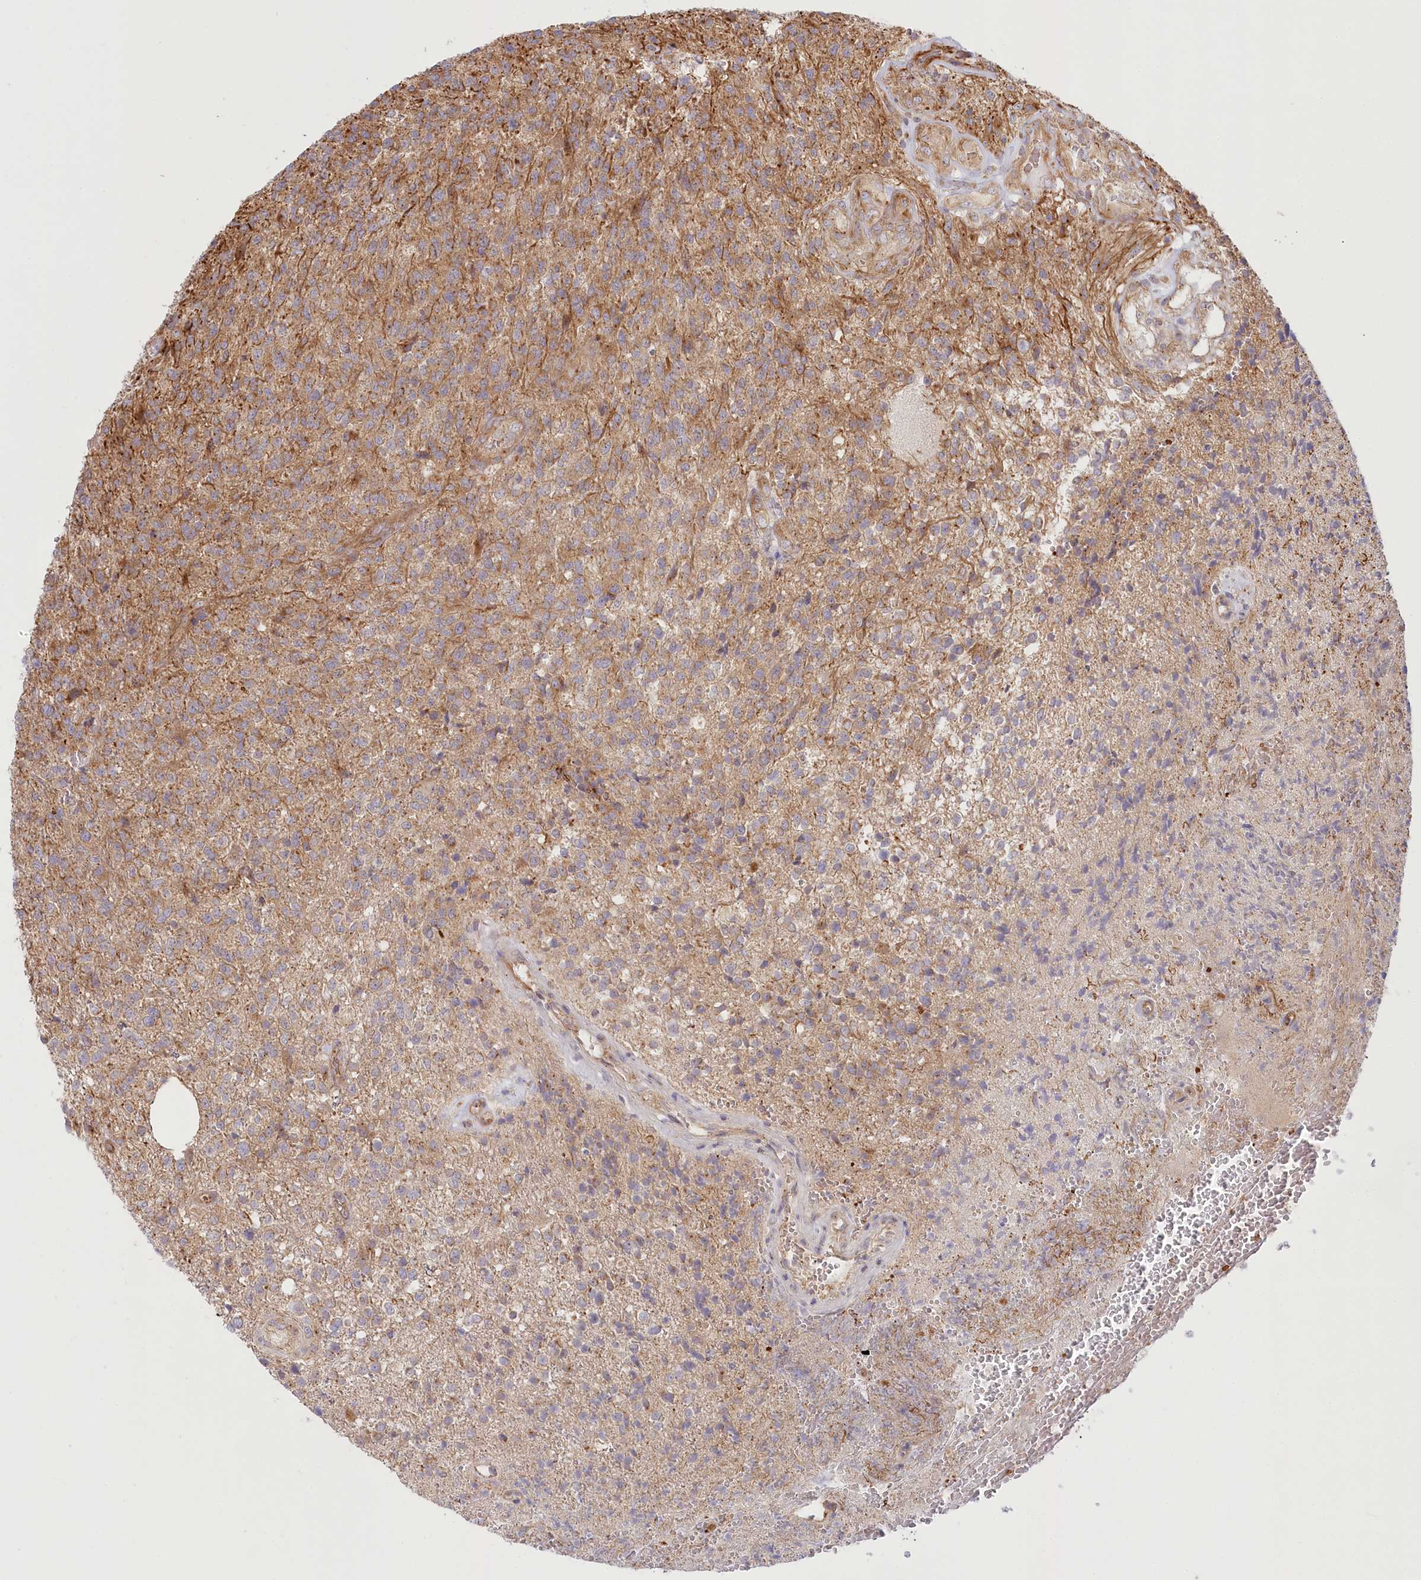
{"staining": {"intensity": "weak", "quantity": "25%-75%", "location": "cytoplasmic/membranous"}, "tissue": "glioma", "cell_type": "Tumor cells", "image_type": "cancer", "snomed": [{"axis": "morphology", "description": "Glioma, malignant, High grade"}, {"axis": "topography", "description": "Brain"}], "caption": "Malignant high-grade glioma stained with immunohistochemistry exhibits weak cytoplasmic/membranous staining in about 25%-75% of tumor cells.", "gene": "COMMD3", "patient": {"sex": "male", "age": 56}}